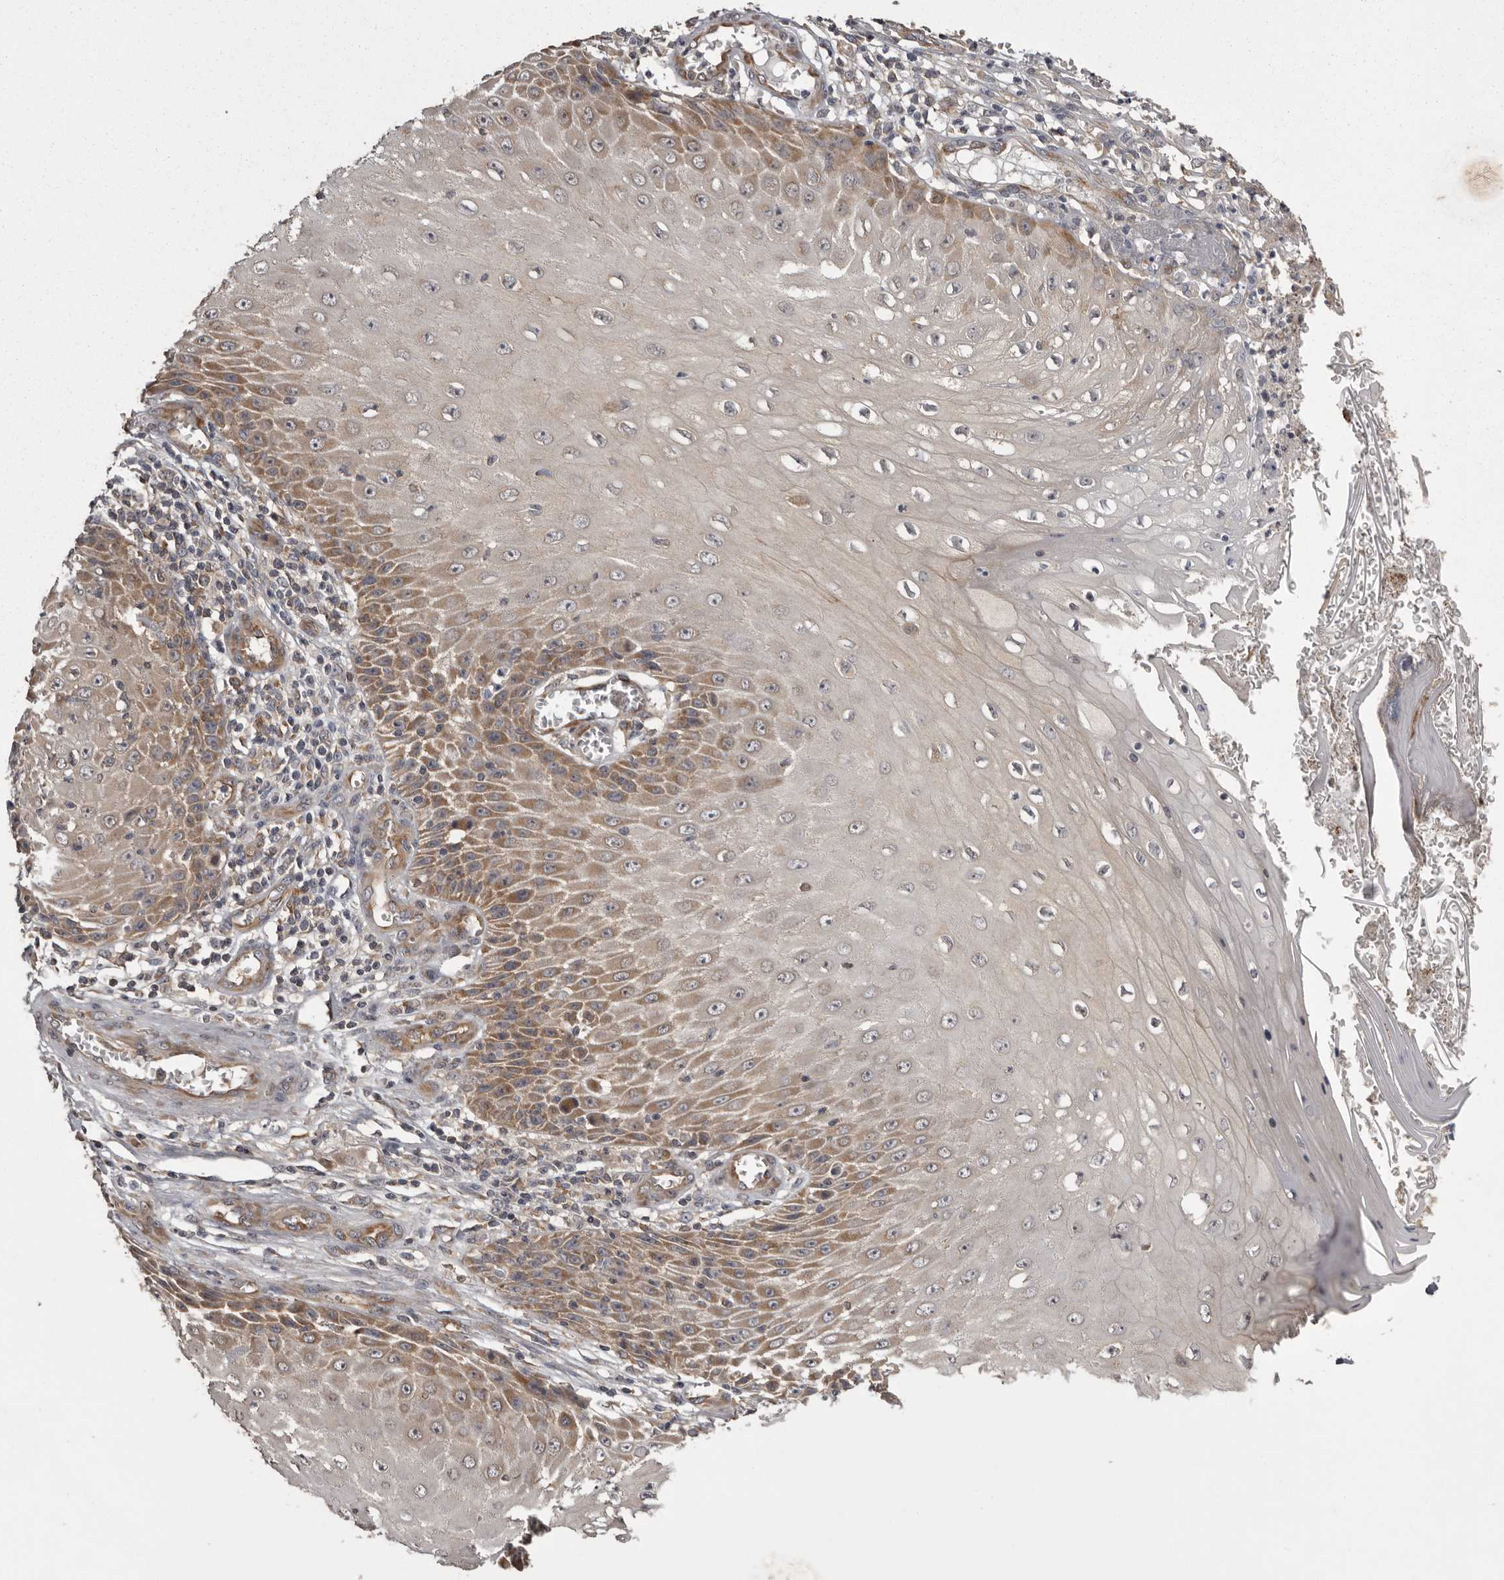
{"staining": {"intensity": "moderate", "quantity": "25%-75%", "location": "cytoplasmic/membranous"}, "tissue": "skin cancer", "cell_type": "Tumor cells", "image_type": "cancer", "snomed": [{"axis": "morphology", "description": "Squamous cell carcinoma, NOS"}, {"axis": "topography", "description": "Skin"}], "caption": "Skin cancer tissue shows moderate cytoplasmic/membranous expression in about 25%-75% of tumor cells, visualized by immunohistochemistry.", "gene": "DARS1", "patient": {"sex": "female", "age": 73}}